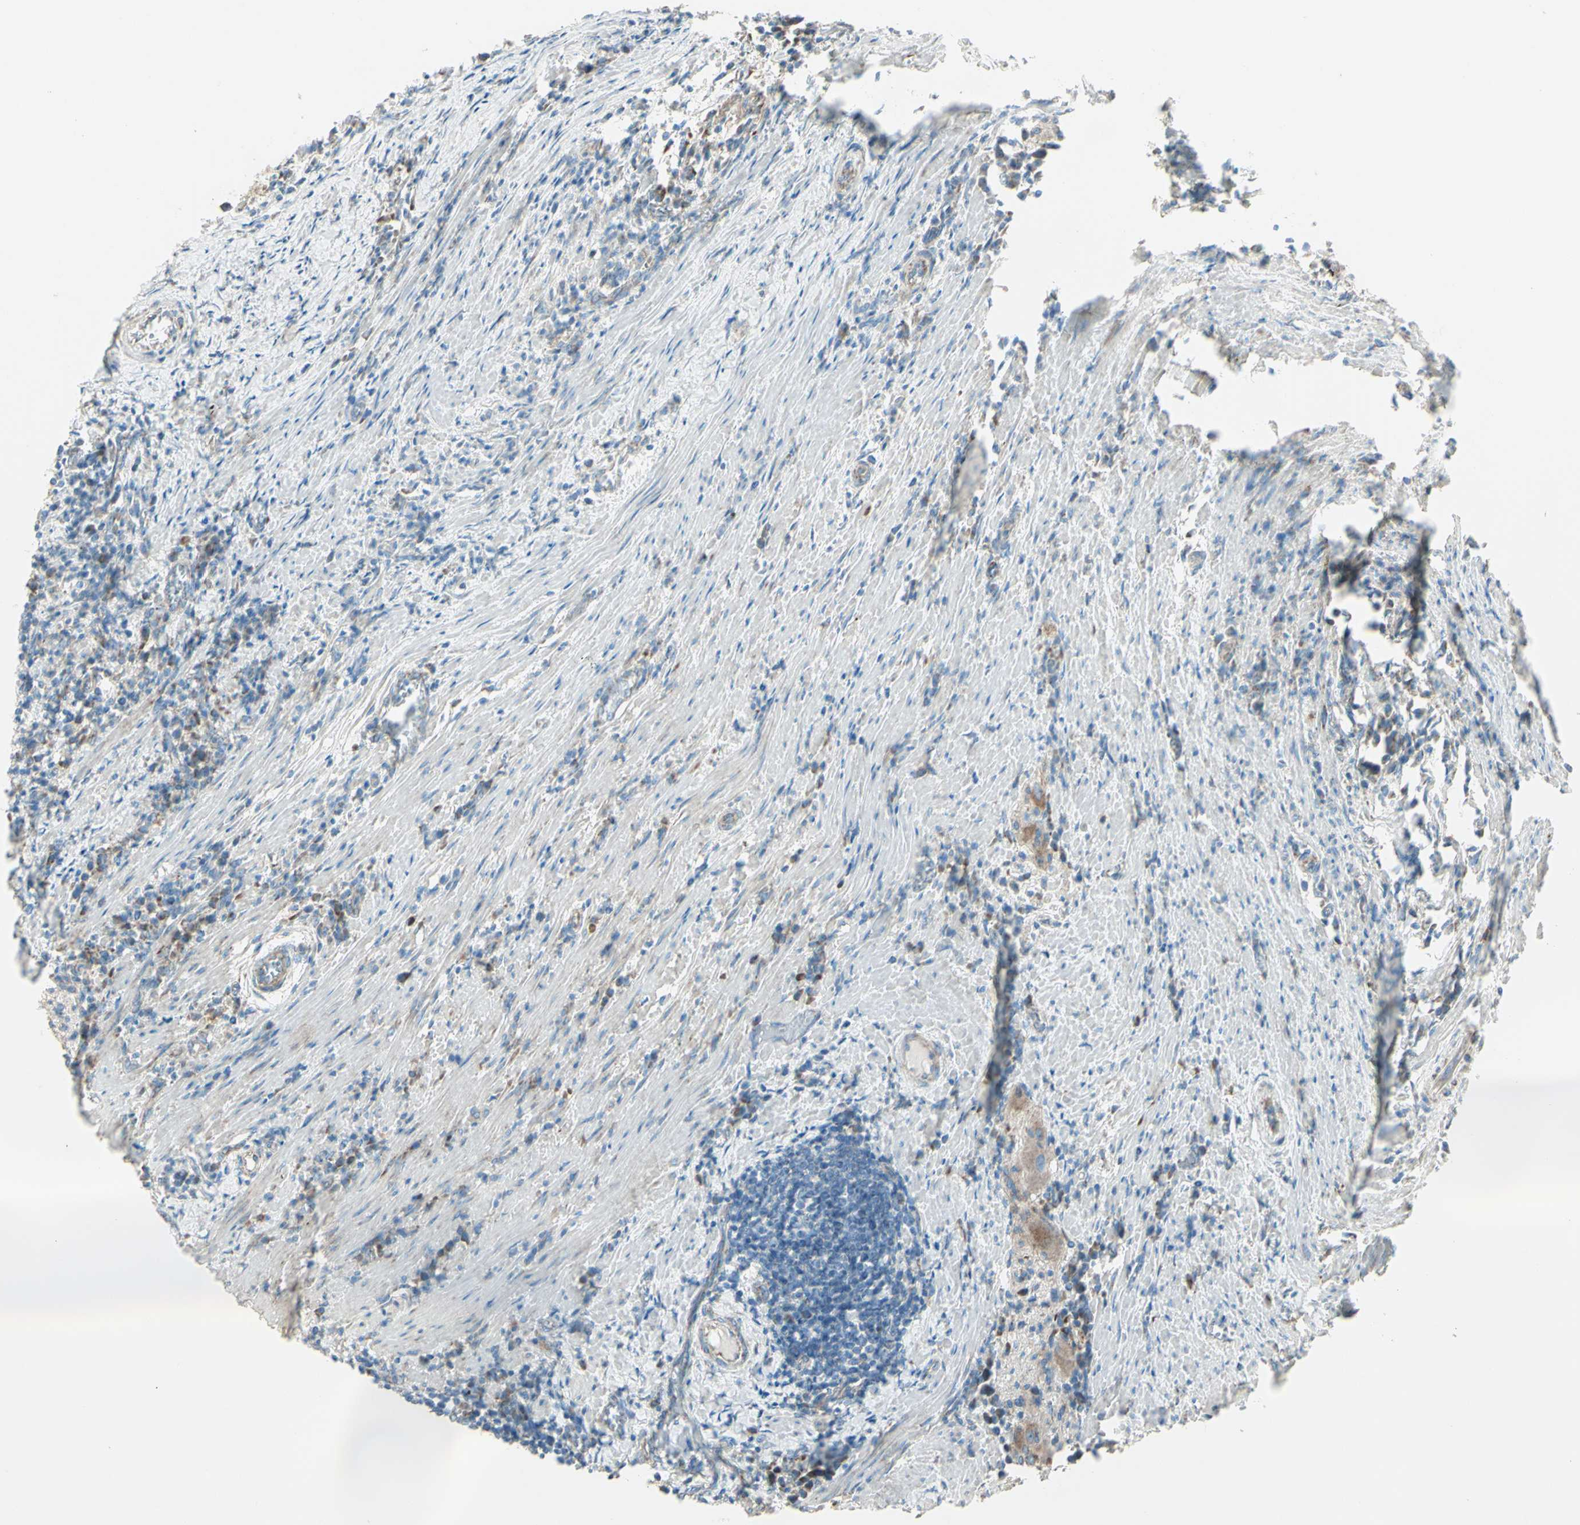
{"staining": {"intensity": "strong", "quantity": ">75%", "location": "cytoplasmic/membranous"}, "tissue": "colorectal cancer", "cell_type": "Tumor cells", "image_type": "cancer", "snomed": [{"axis": "morphology", "description": "Adenocarcinoma, NOS"}, {"axis": "topography", "description": "Colon"}], "caption": "IHC of human adenocarcinoma (colorectal) shows high levels of strong cytoplasmic/membranous staining in approximately >75% of tumor cells.", "gene": "RHOT1", "patient": {"sex": "male", "age": 72}}